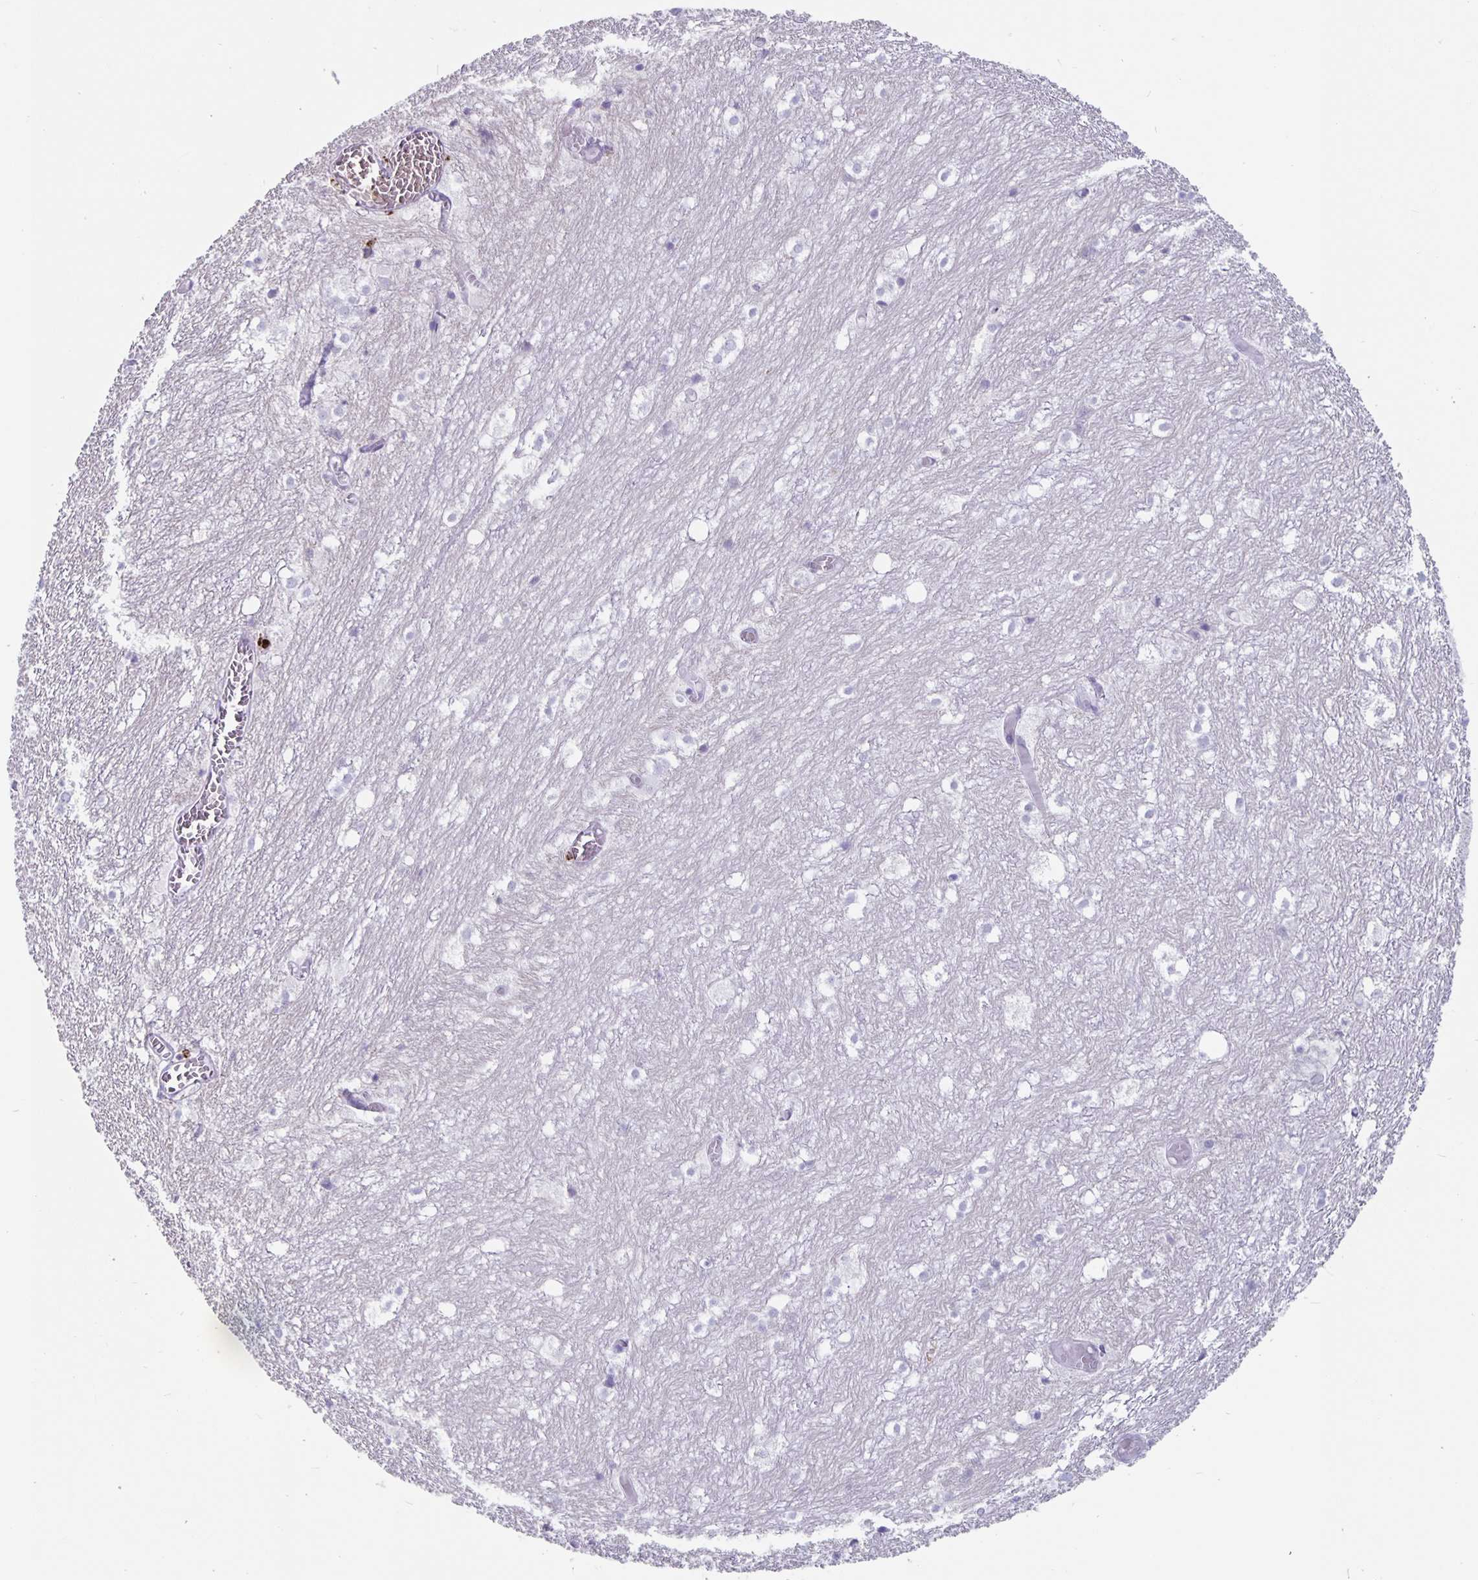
{"staining": {"intensity": "negative", "quantity": "none", "location": "none"}, "tissue": "hippocampus", "cell_type": "Glial cells", "image_type": "normal", "snomed": [{"axis": "morphology", "description": "Normal tissue, NOS"}, {"axis": "topography", "description": "Hippocampus"}], "caption": "Hippocampus stained for a protein using immunohistochemistry (IHC) demonstrates no positivity glial cells.", "gene": "GZMK", "patient": {"sex": "female", "age": 52}}